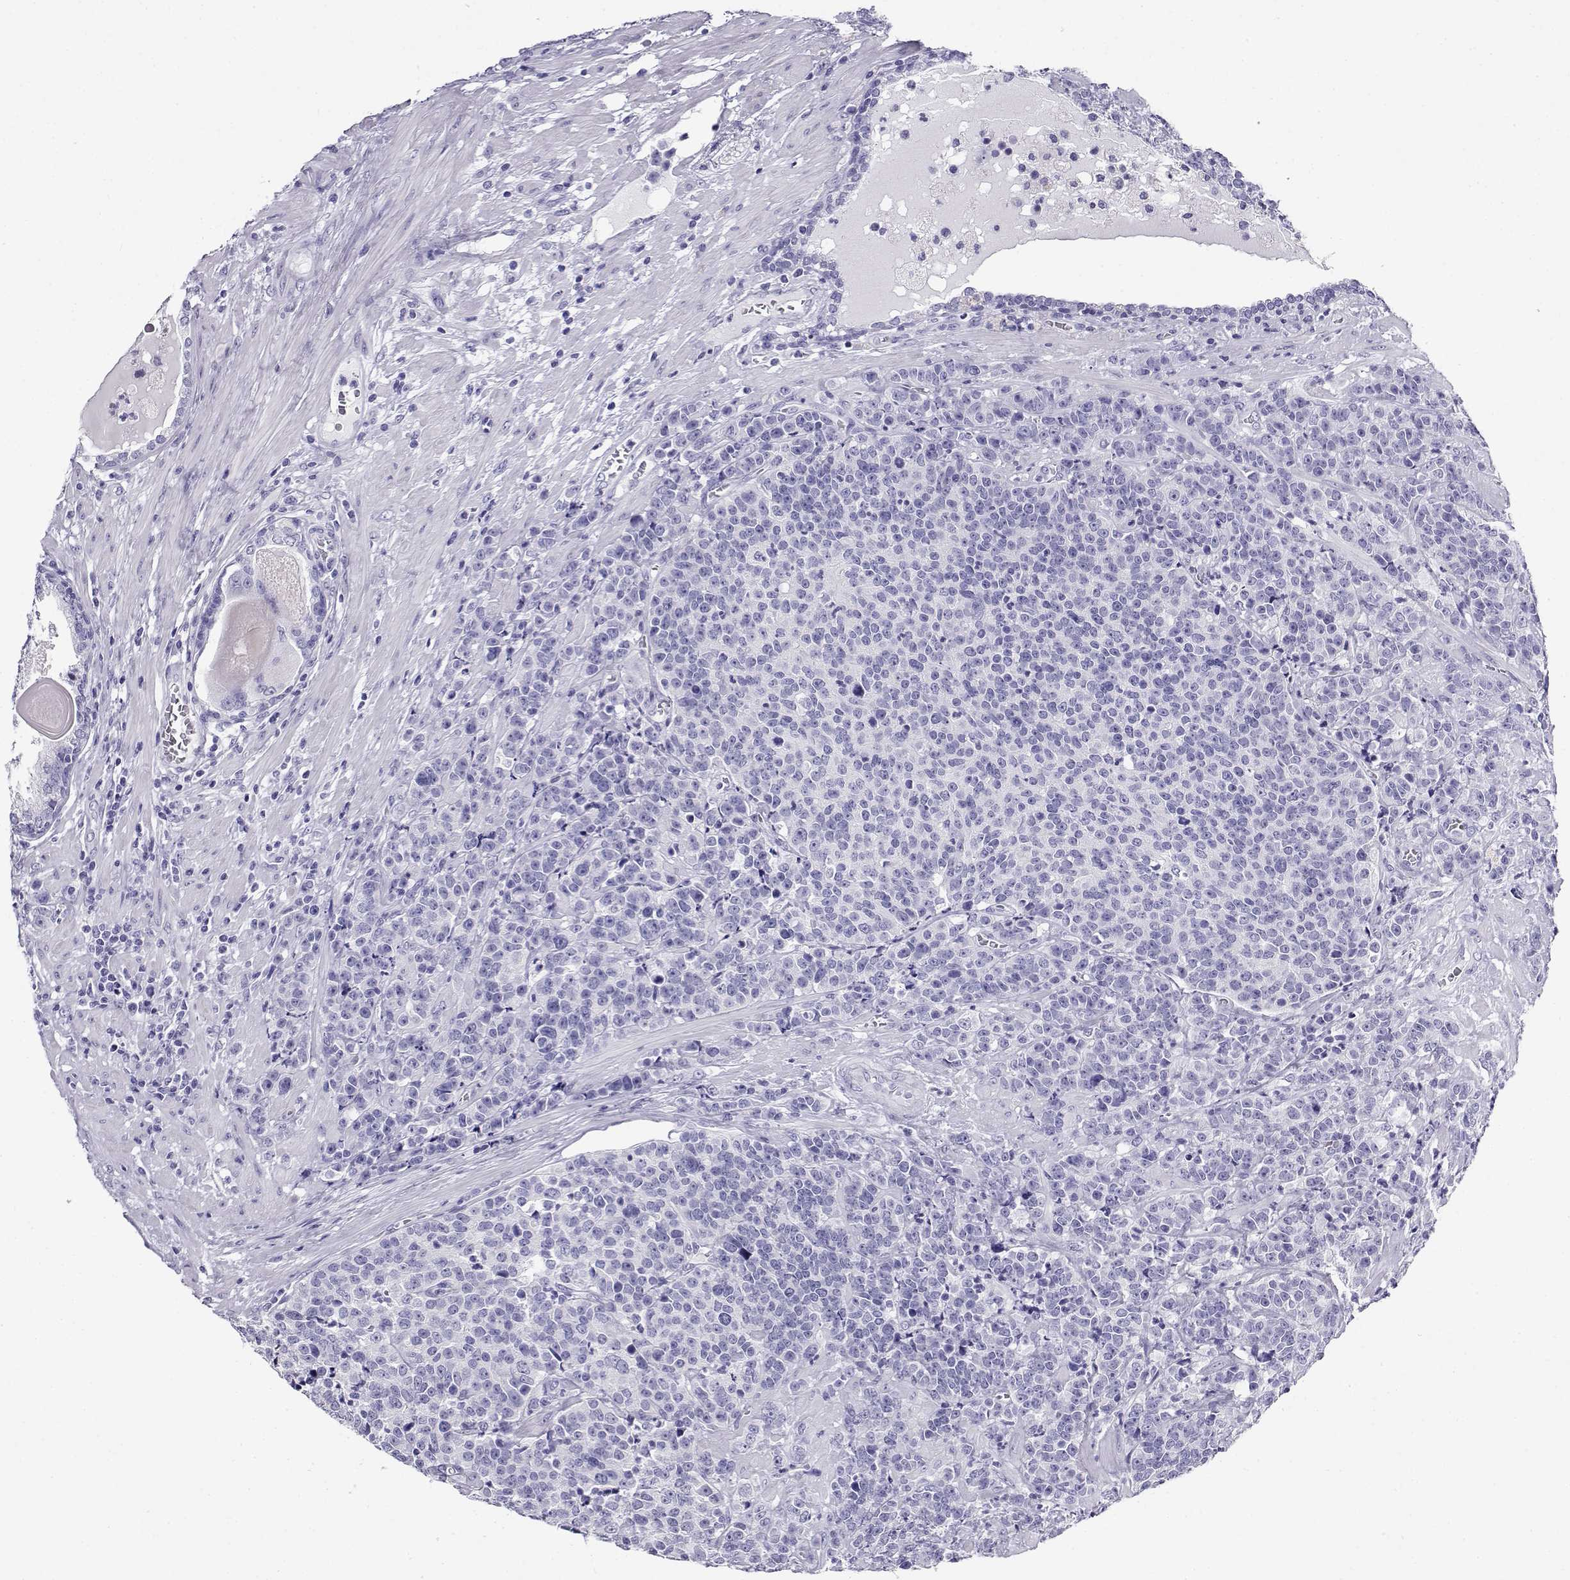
{"staining": {"intensity": "negative", "quantity": "none", "location": "none"}, "tissue": "prostate cancer", "cell_type": "Tumor cells", "image_type": "cancer", "snomed": [{"axis": "morphology", "description": "Adenocarcinoma, NOS"}, {"axis": "topography", "description": "Prostate"}], "caption": "The immunohistochemistry histopathology image has no significant staining in tumor cells of adenocarcinoma (prostate) tissue.", "gene": "CABS1", "patient": {"sex": "male", "age": 67}}